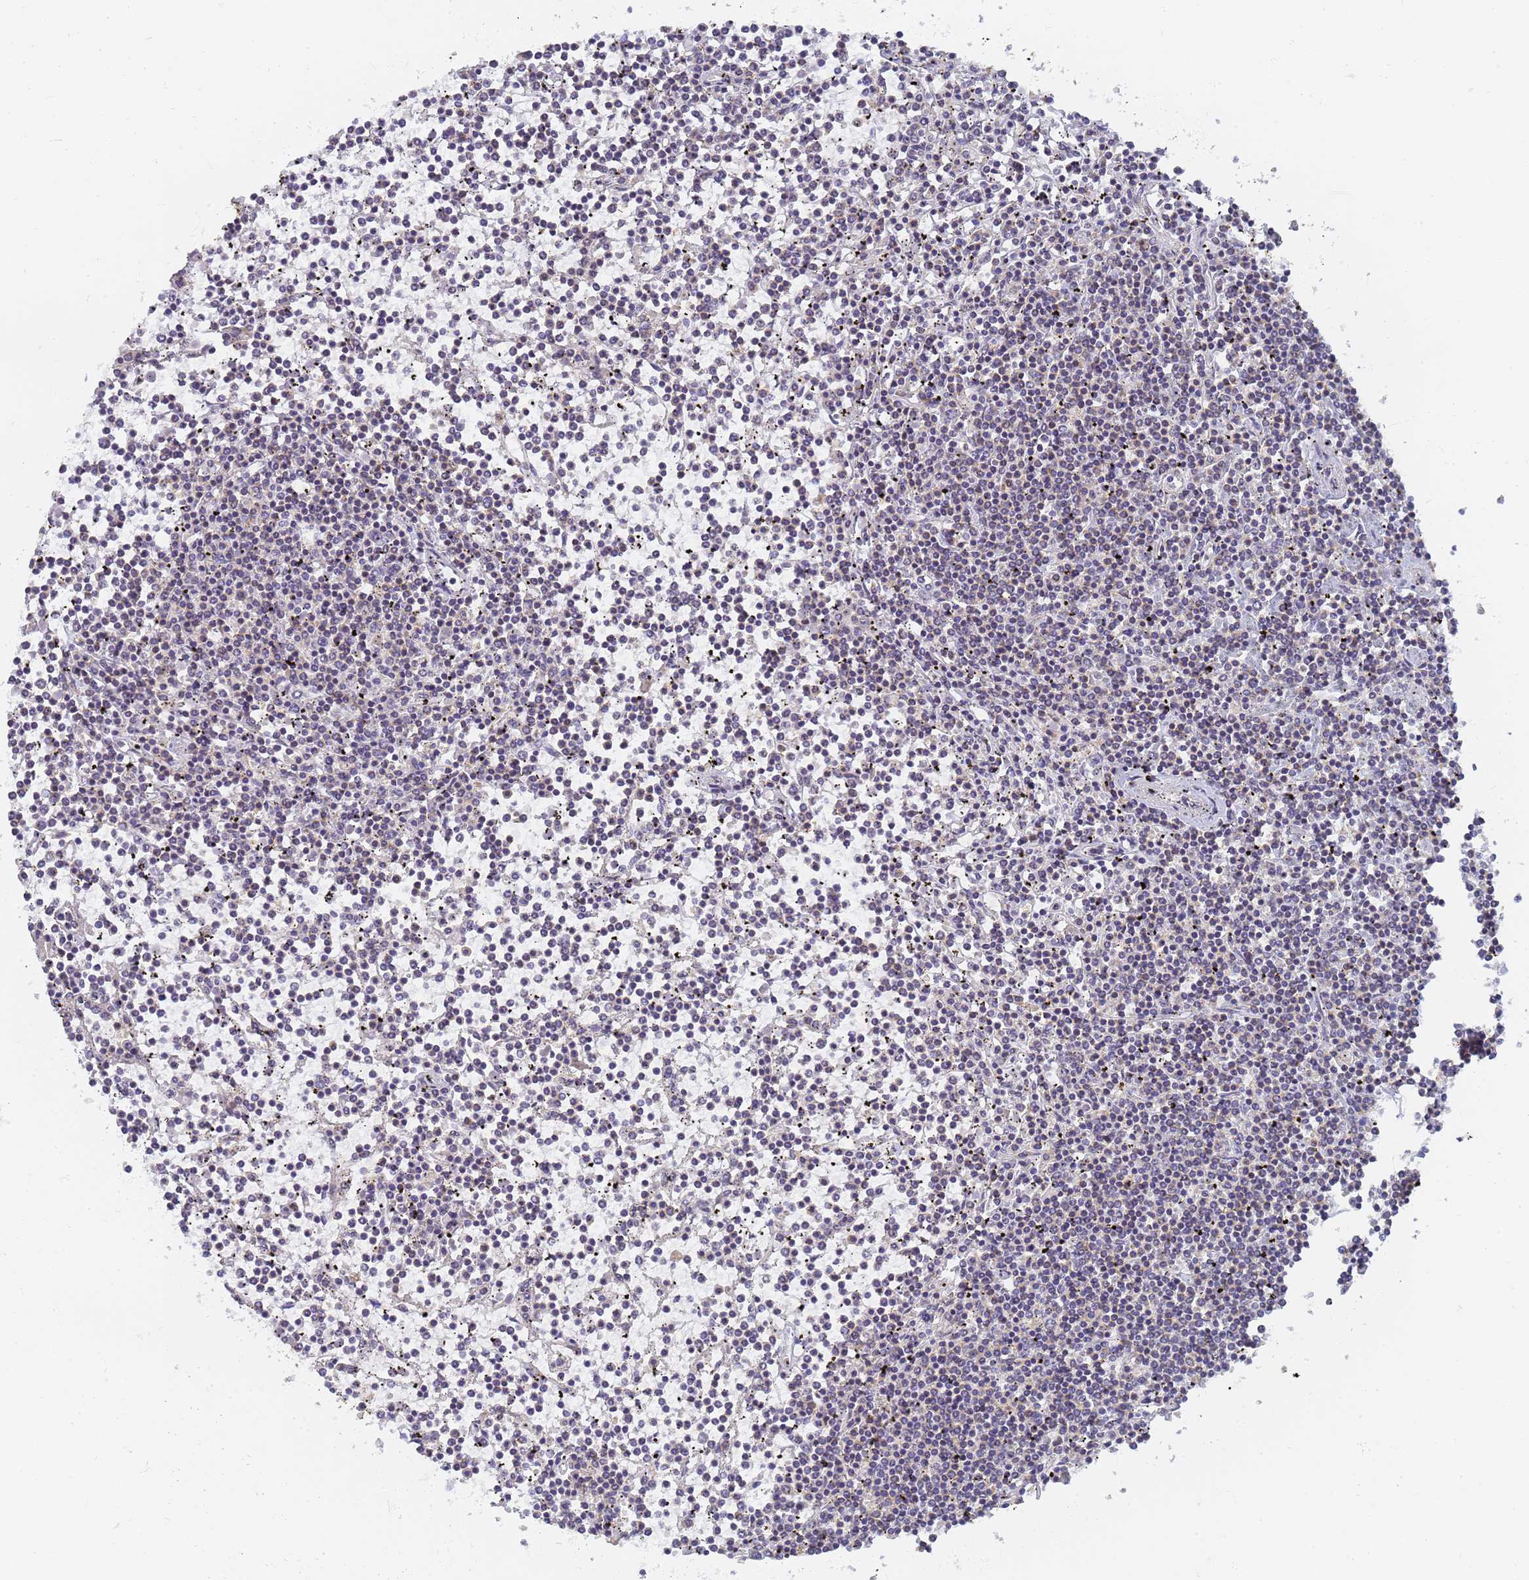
{"staining": {"intensity": "negative", "quantity": "none", "location": "none"}, "tissue": "lymphoma", "cell_type": "Tumor cells", "image_type": "cancer", "snomed": [{"axis": "morphology", "description": "Malignant lymphoma, non-Hodgkin's type, Low grade"}, {"axis": "topography", "description": "Spleen"}], "caption": "High power microscopy photomicrograph of an IHC image of malignant lymphoma, non-Hodgkin's type (low-grade), revealing no significant expression in tumor cells.", "gene": "UTP23", "patient": {"sex": "female", "age": 19}}